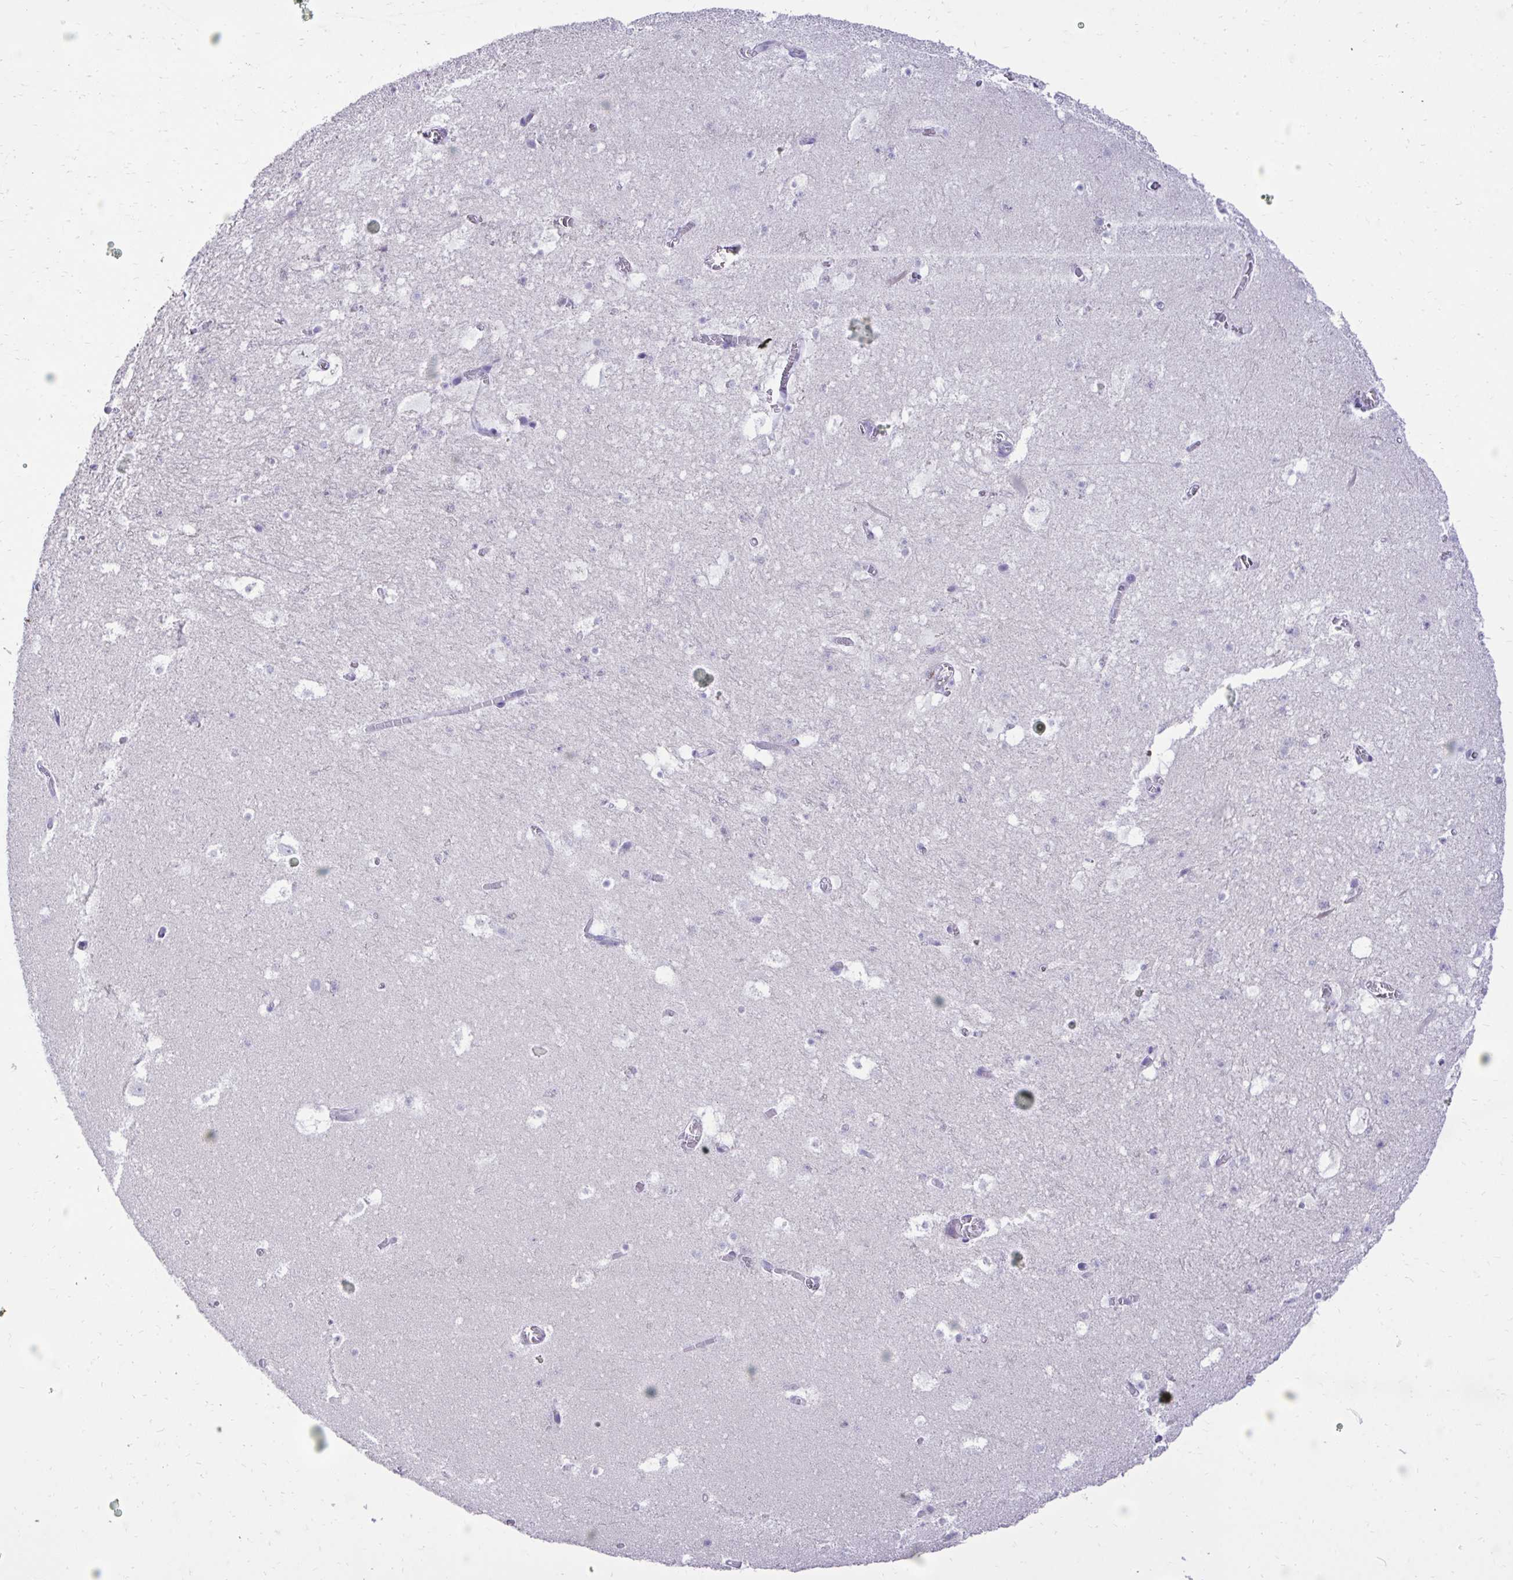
{"staining": {"intensity": "negative", "quantity": "none", "location": "none"}, "tissue": "hippocampus", "cell_type": "Glial cells", "image_type": "normal", "snomed": [{"axis": "morphology", "description": "Normal tissue, NOS"}, {"axis": "topography", "description": "Hippocampus"}], "caption": "DAB immunohistochemical staining of benign hippocampus demonstrates no significant expression in glial cells.", "gene": "TMCO5A", "patient": {"sex": "female", "age": 42}}